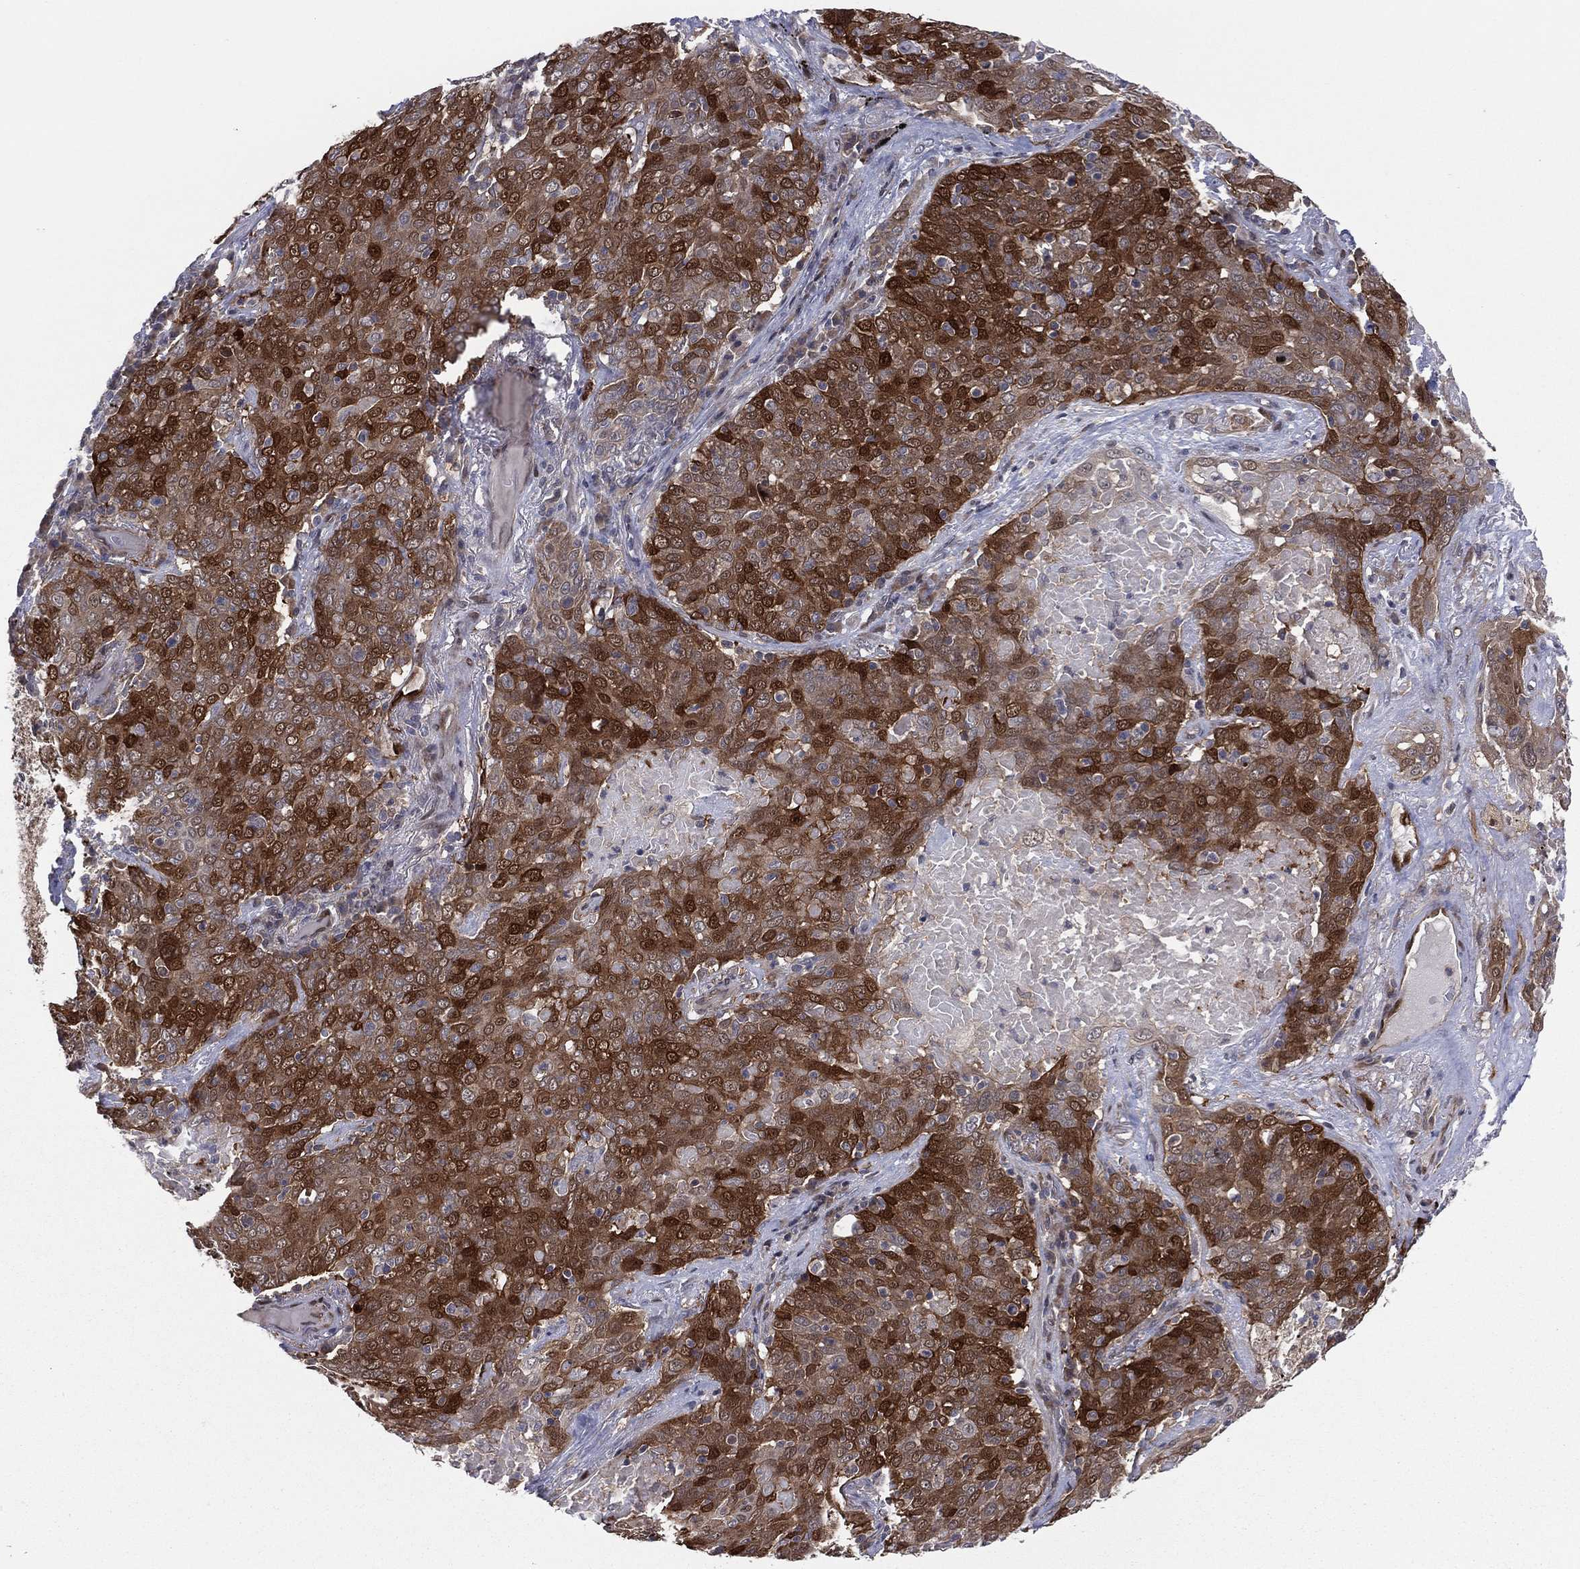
{"staining": {"intensity": "strong", "quantity": "25%-75%", "location": "cytoplasmic/membranous,nuclear"}, "tissue": "lung cancer", "cell_type": "Tumor cells", "image_type": "cancer", "snomed": [{"axis": "morphology", "description": "Squamous cell carcinoma, NOS"}, {"axis": "topography", "description": "Lung"}], "caption": "Immunohistochemical staining of human squamous cell carcinoma (lung) exhibits high levels of strong cytoplasmic/membranous and nuclear expression in approximately 25%-75% of tumor cells.", "gene": "SNCG", "patient": {"sex": "male", "age": 82}}